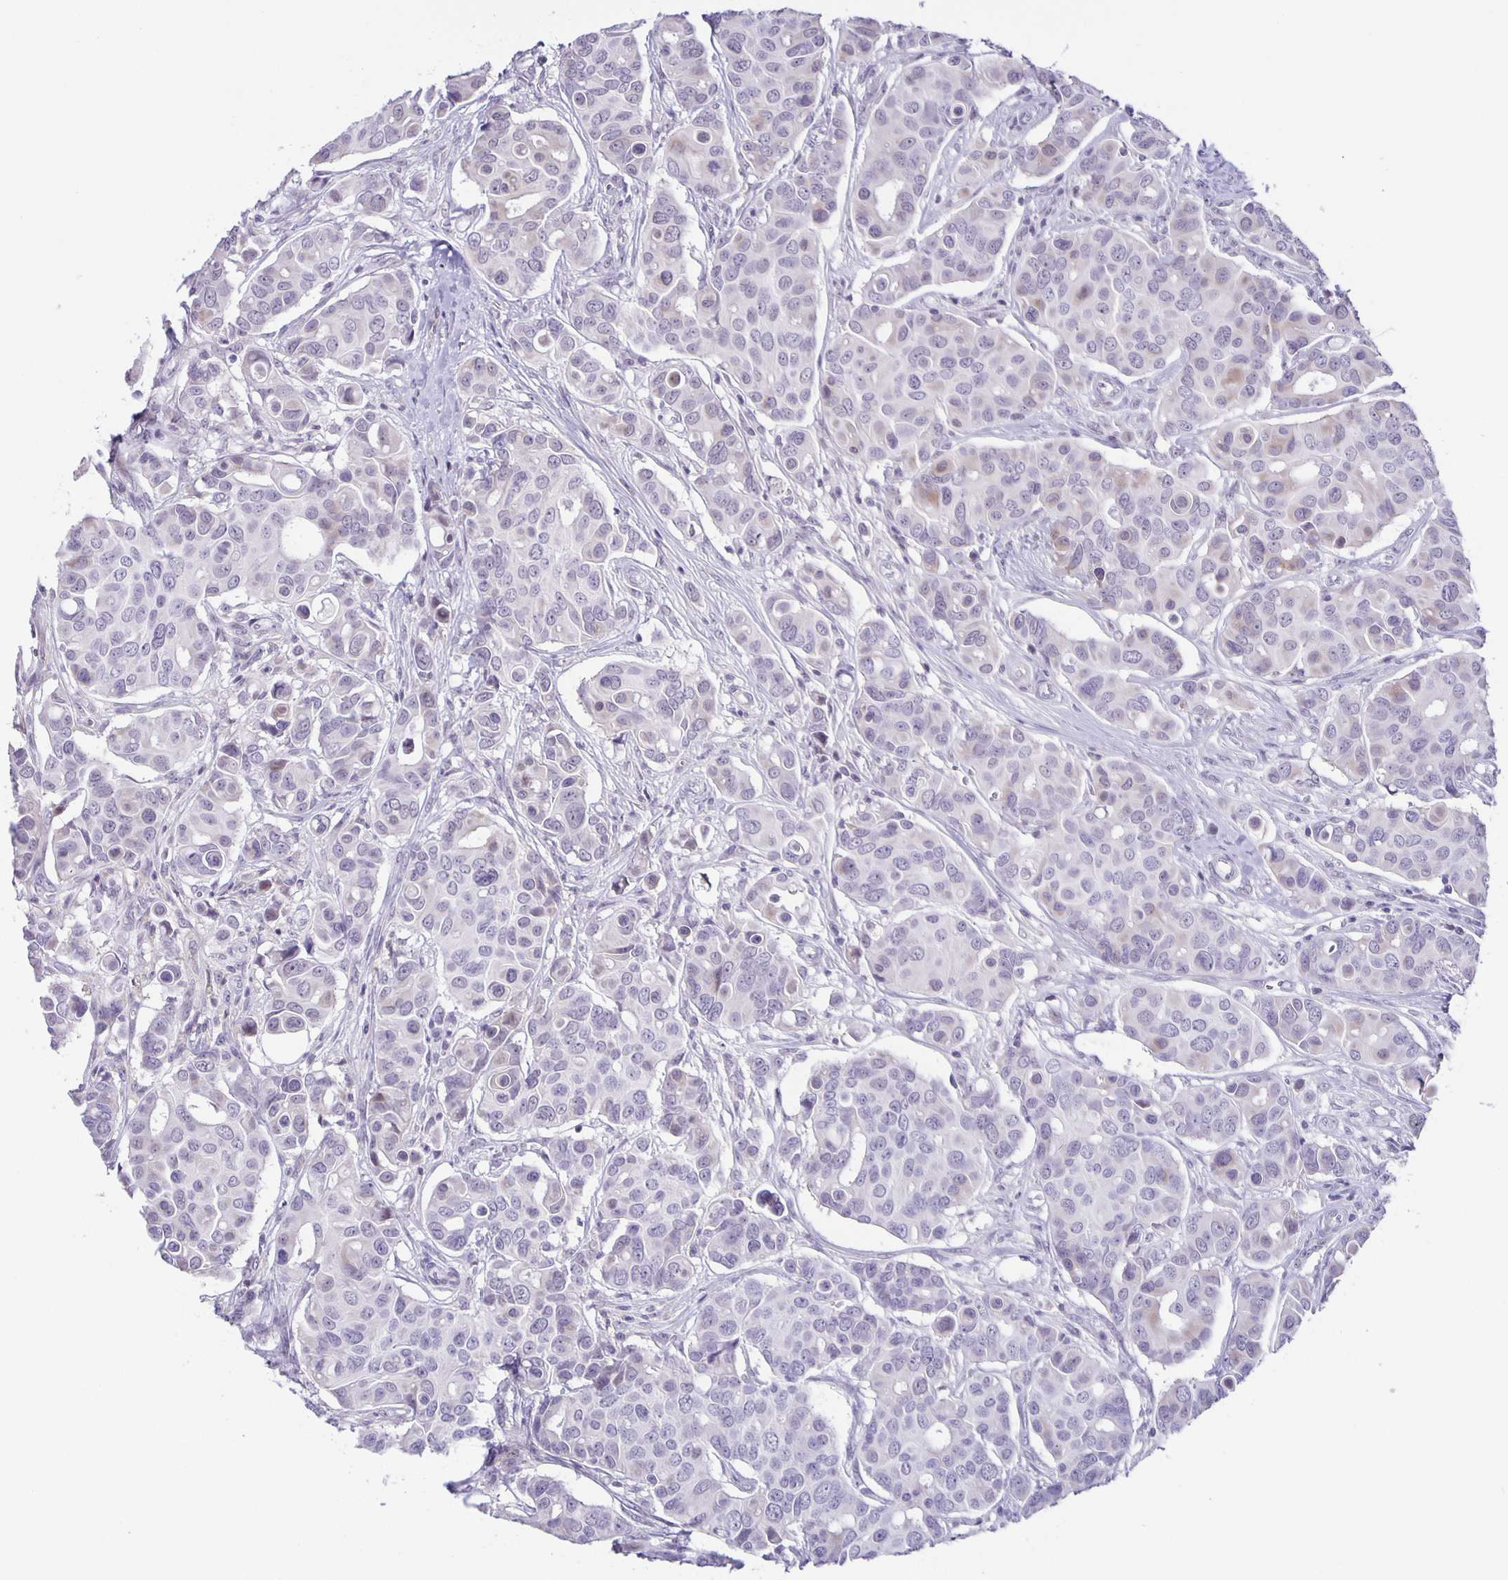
{"staining": {"intensity": "negative", "quantity": "none", "location": "none"}, "tissue": "breast cancer", "cell_type": "Tumor cells", "image_type": "cancer", "snomed": [{"axis": "morphology", "description": "Normal tissue, NOS"}, {"axis": "morphology", "description": "Duct carcinoma"}, {"axis": "topography", "description": "Skin"}, {"axis": "topography", "description": "Breast"}], "caption": "A high-resolution micrograph shows immunohistochemistry staining of breast infiltrating ductal carcinoma, which reveals no significant staining in tumor cells.", "gene": "PHRF1", "patient": {"sex": "female", "age": 54}}